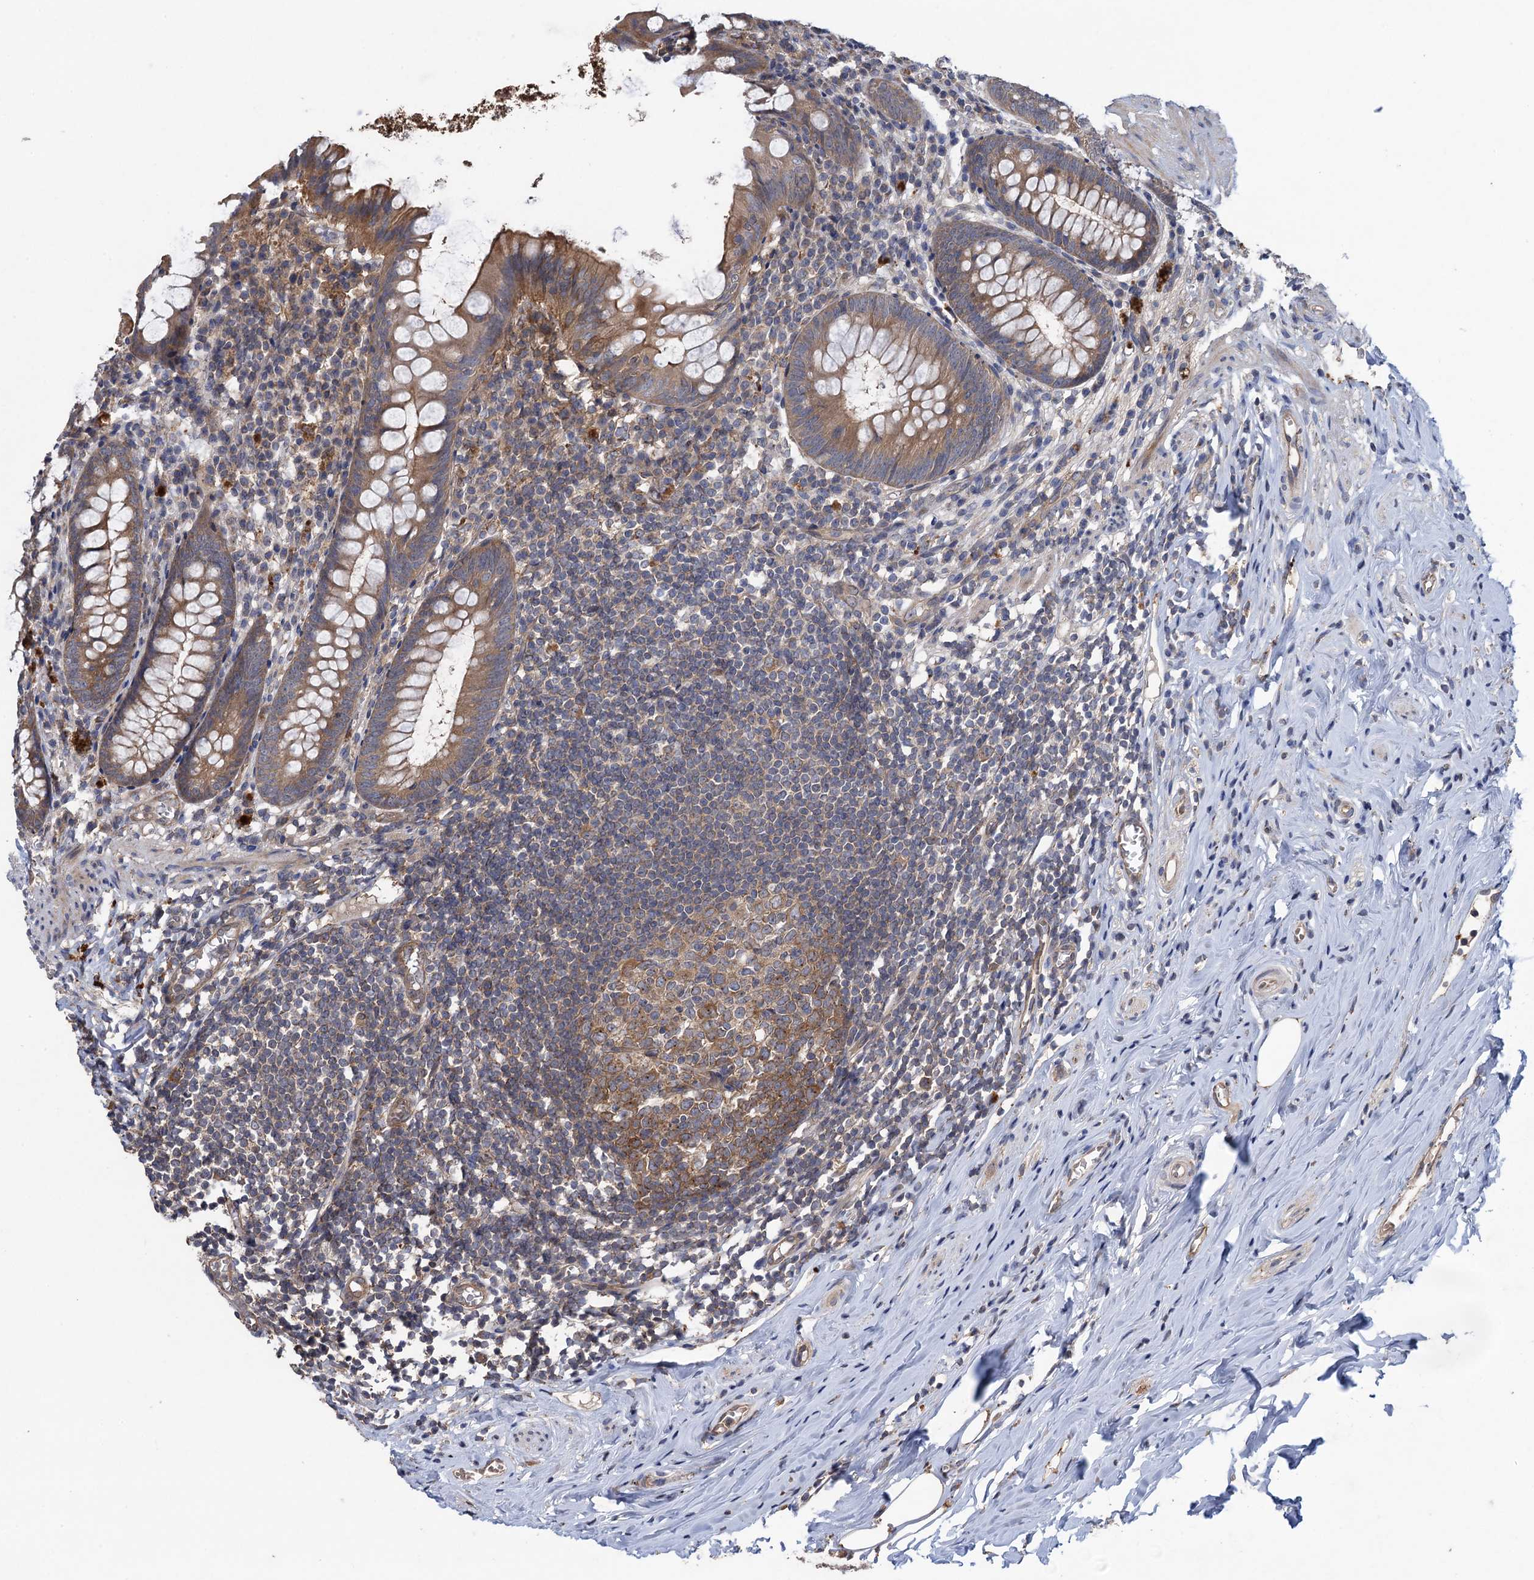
{"staining": {"intensity": "moderate", "quantity": "25%-75%", "location": "cytoplasmic/membranous"}, "tissue": "appendix", "cell_type": "Glandular cells", "image_type": "normal", "snomed": [{"axis": "morphology", "description": "Normal tissue, NOS"}, {"axis": "topography", "description": "Appendix"}], "caption": "Immunohistochemistry (DAB (3,3'-diaminobenzidine)) staining of benign human appendix exhibits moderate cytoplasmic/membranous protein expression in approximately 25%-75% of glandular cells. Using DAB (brown) and hematoxylin (blue) stains, captured at high magnification using brightfield microscopy.", "gene": "HAUS1", "patient": {"sex": "female", "age": 51}}